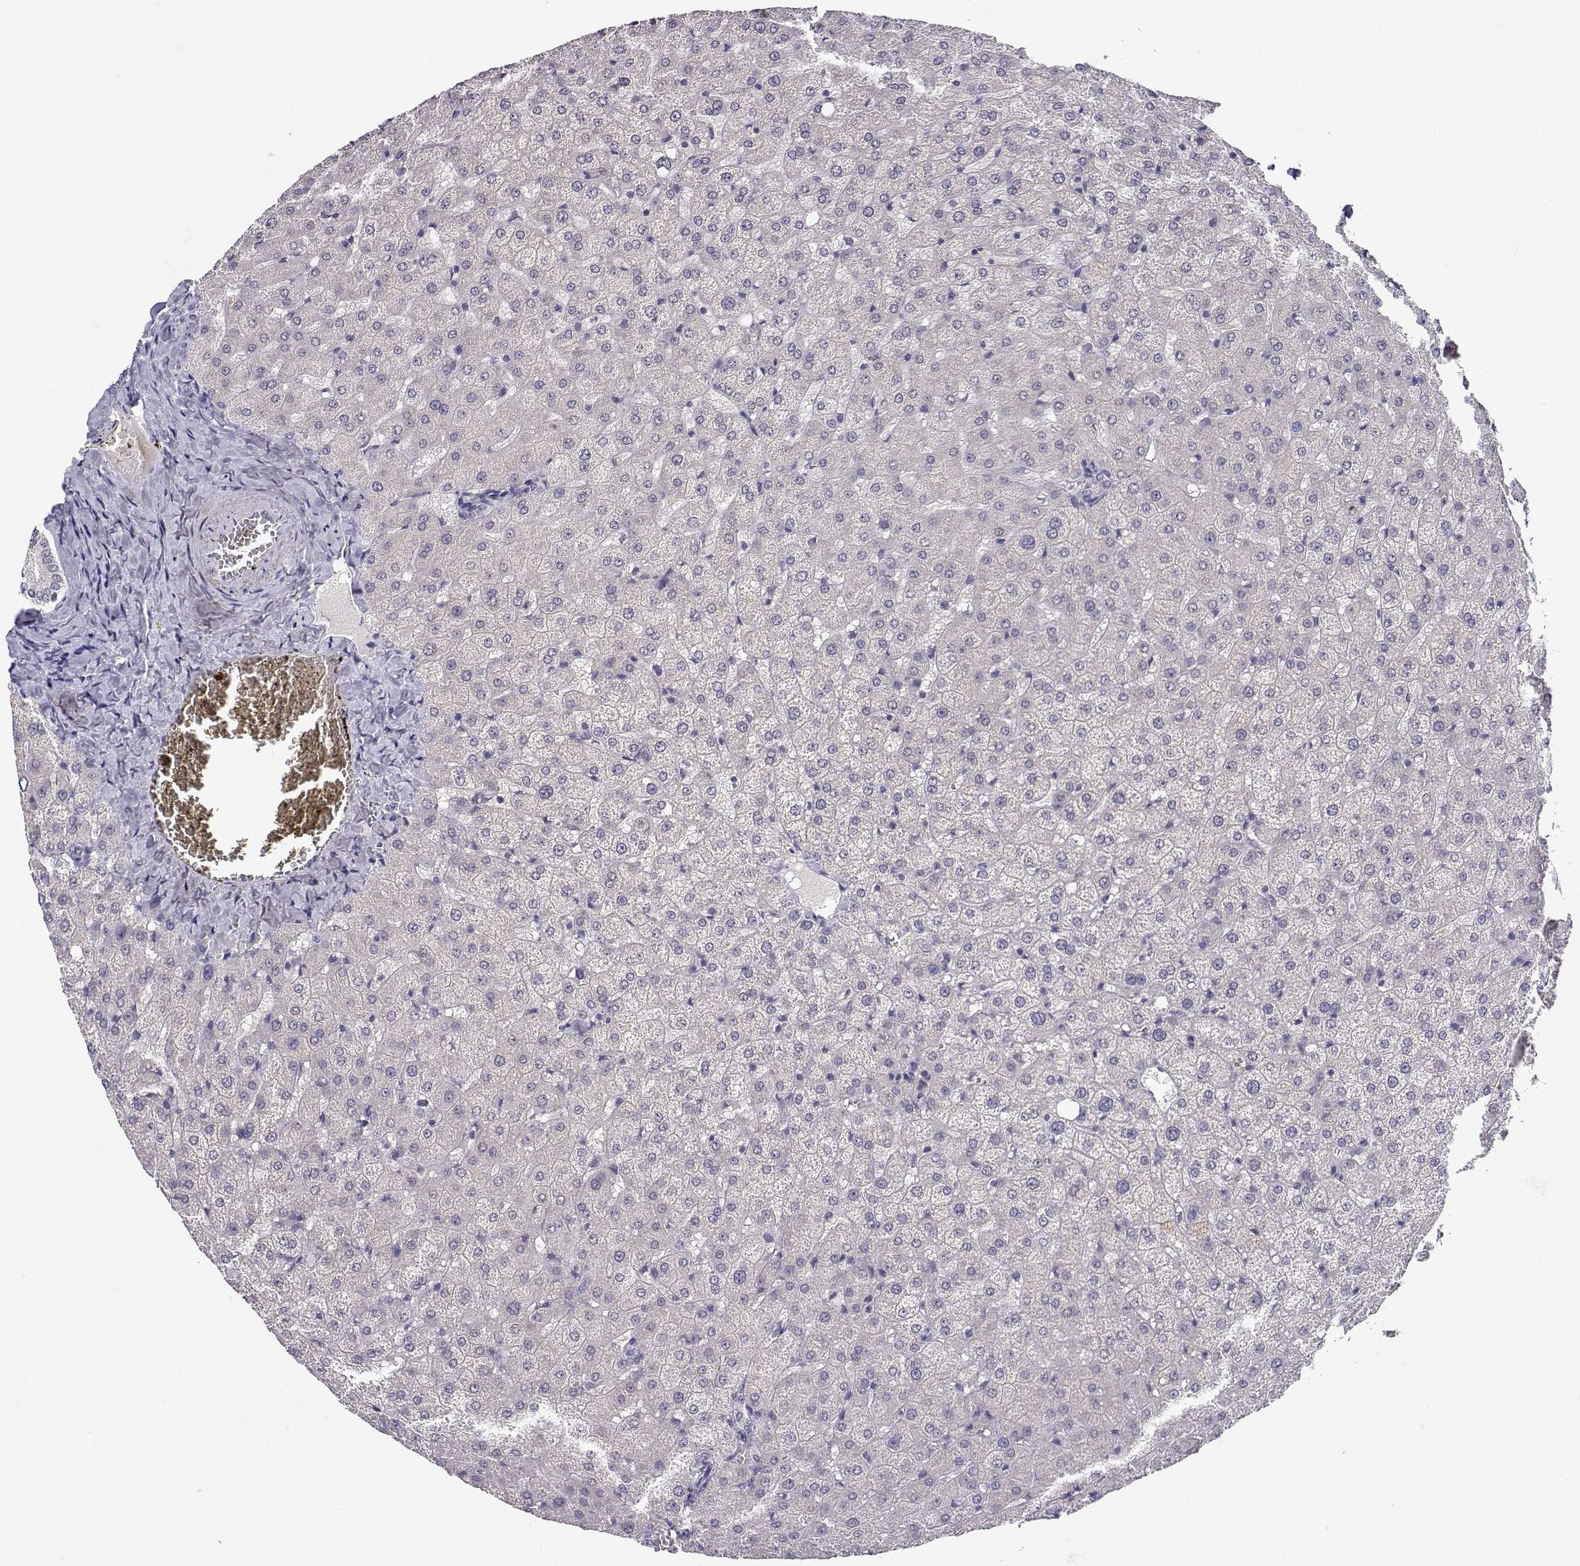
{"staining": {"intensity": "negative", "quantity": "none", "location": "none"}, "tissue": "liver", "cell_type": "Cholangiocytes", "image_type": "normal", "snomed": [{"axis": "morphology", "description": "Normal tissue, NOS"}, {"axis": "topography", "description": "Liver"}], "caption": "The micrograph shows no staining of cholangiocytes in unremarkable liver. Nuclei are stained in blue.", "gene": "SLC6A3", "patient": {"sex": "female", "age": 50}}